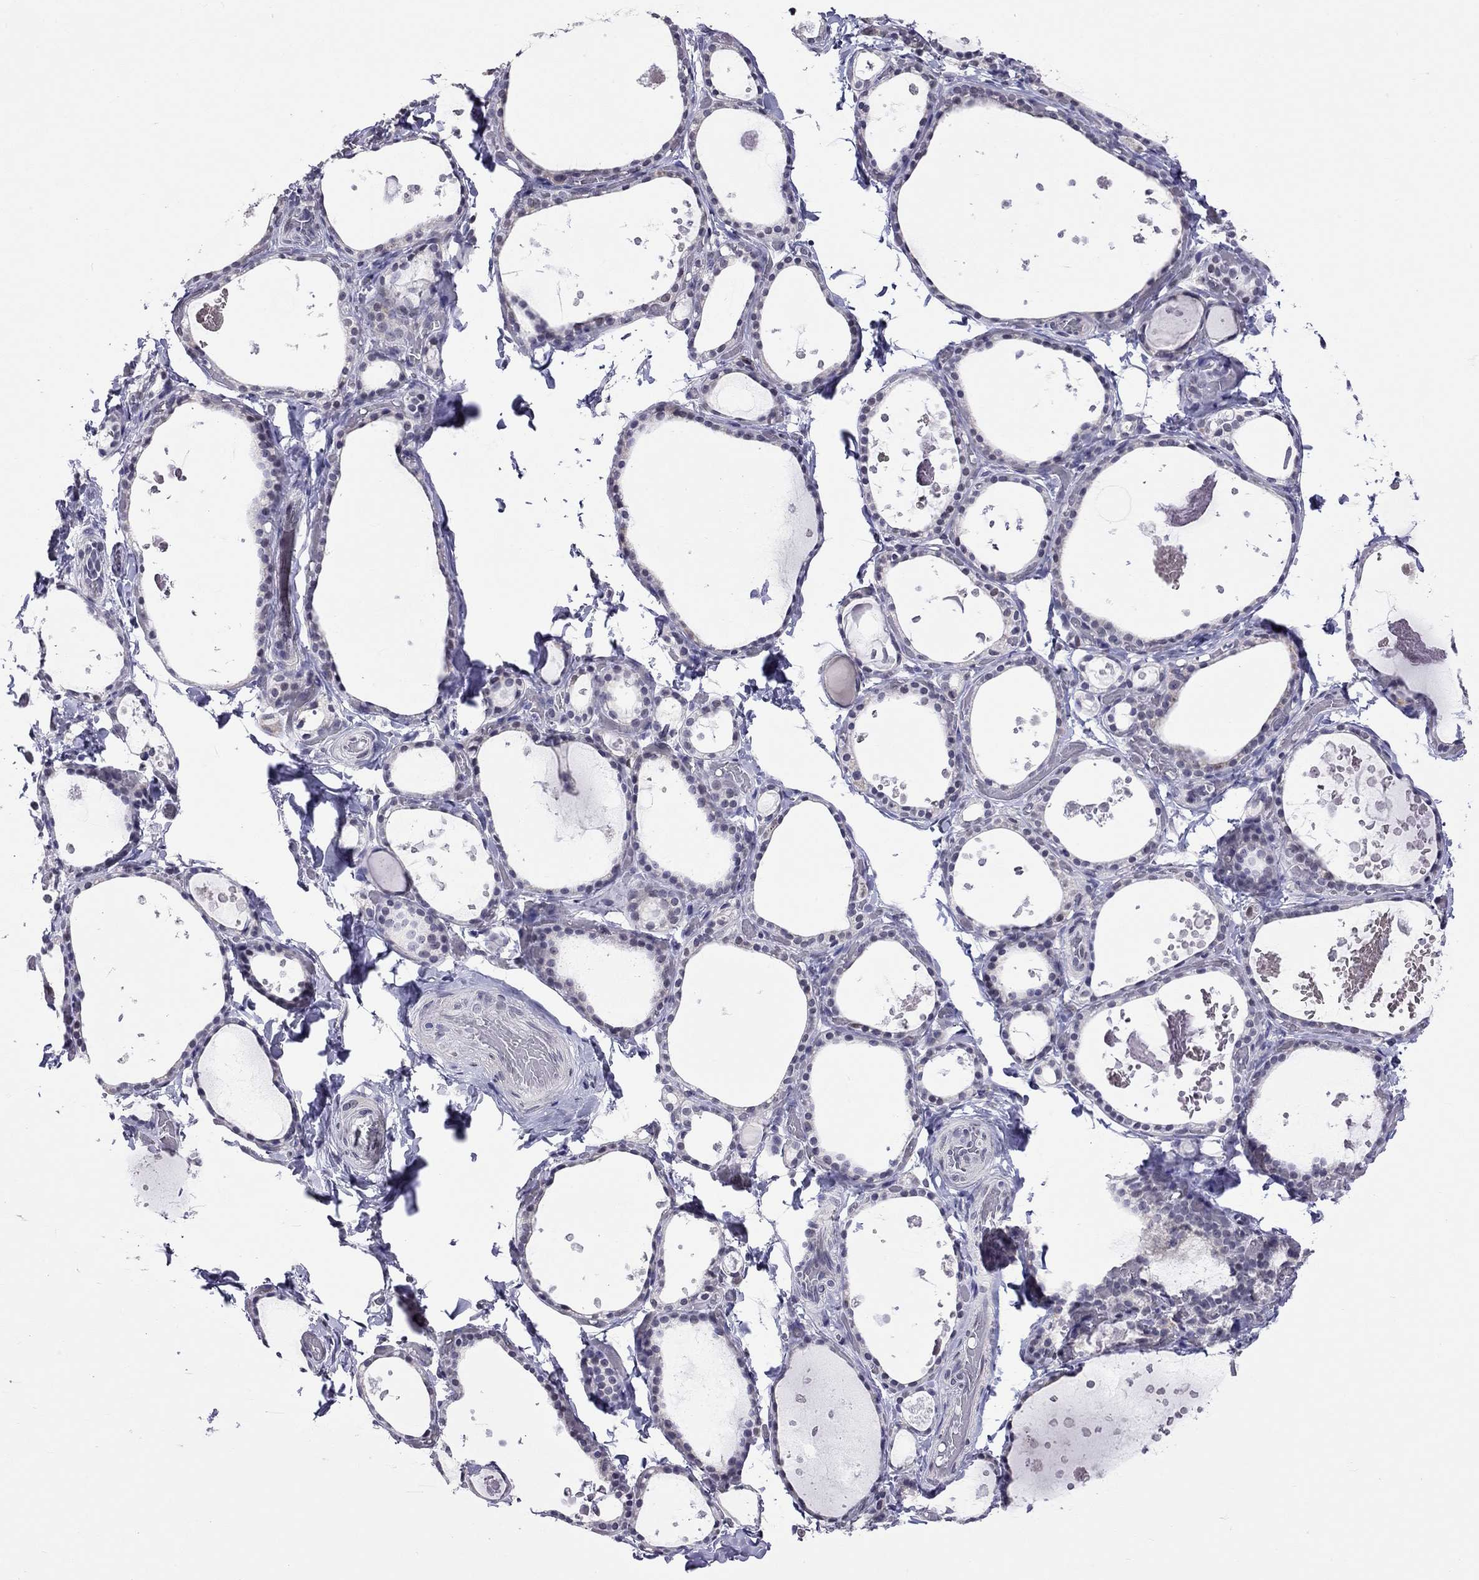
{"staining": {"intensity": "negative", "quantity": "none", "location": "none"}, "tissue": "thyroid gland", "cell_type": "Glandular cells", "image_type": "normal", "snomed": [{"axis": "morphology", "description": "Normal tissue, NOS"}, {"axis": "topography", "description": "Thyroid gland"}], "caption": "Histopathology image shows no protein staining in glandular cells of benign thyroid gland.", "gene": "HES5", "patient": {"sex": "female", "age": 56}}